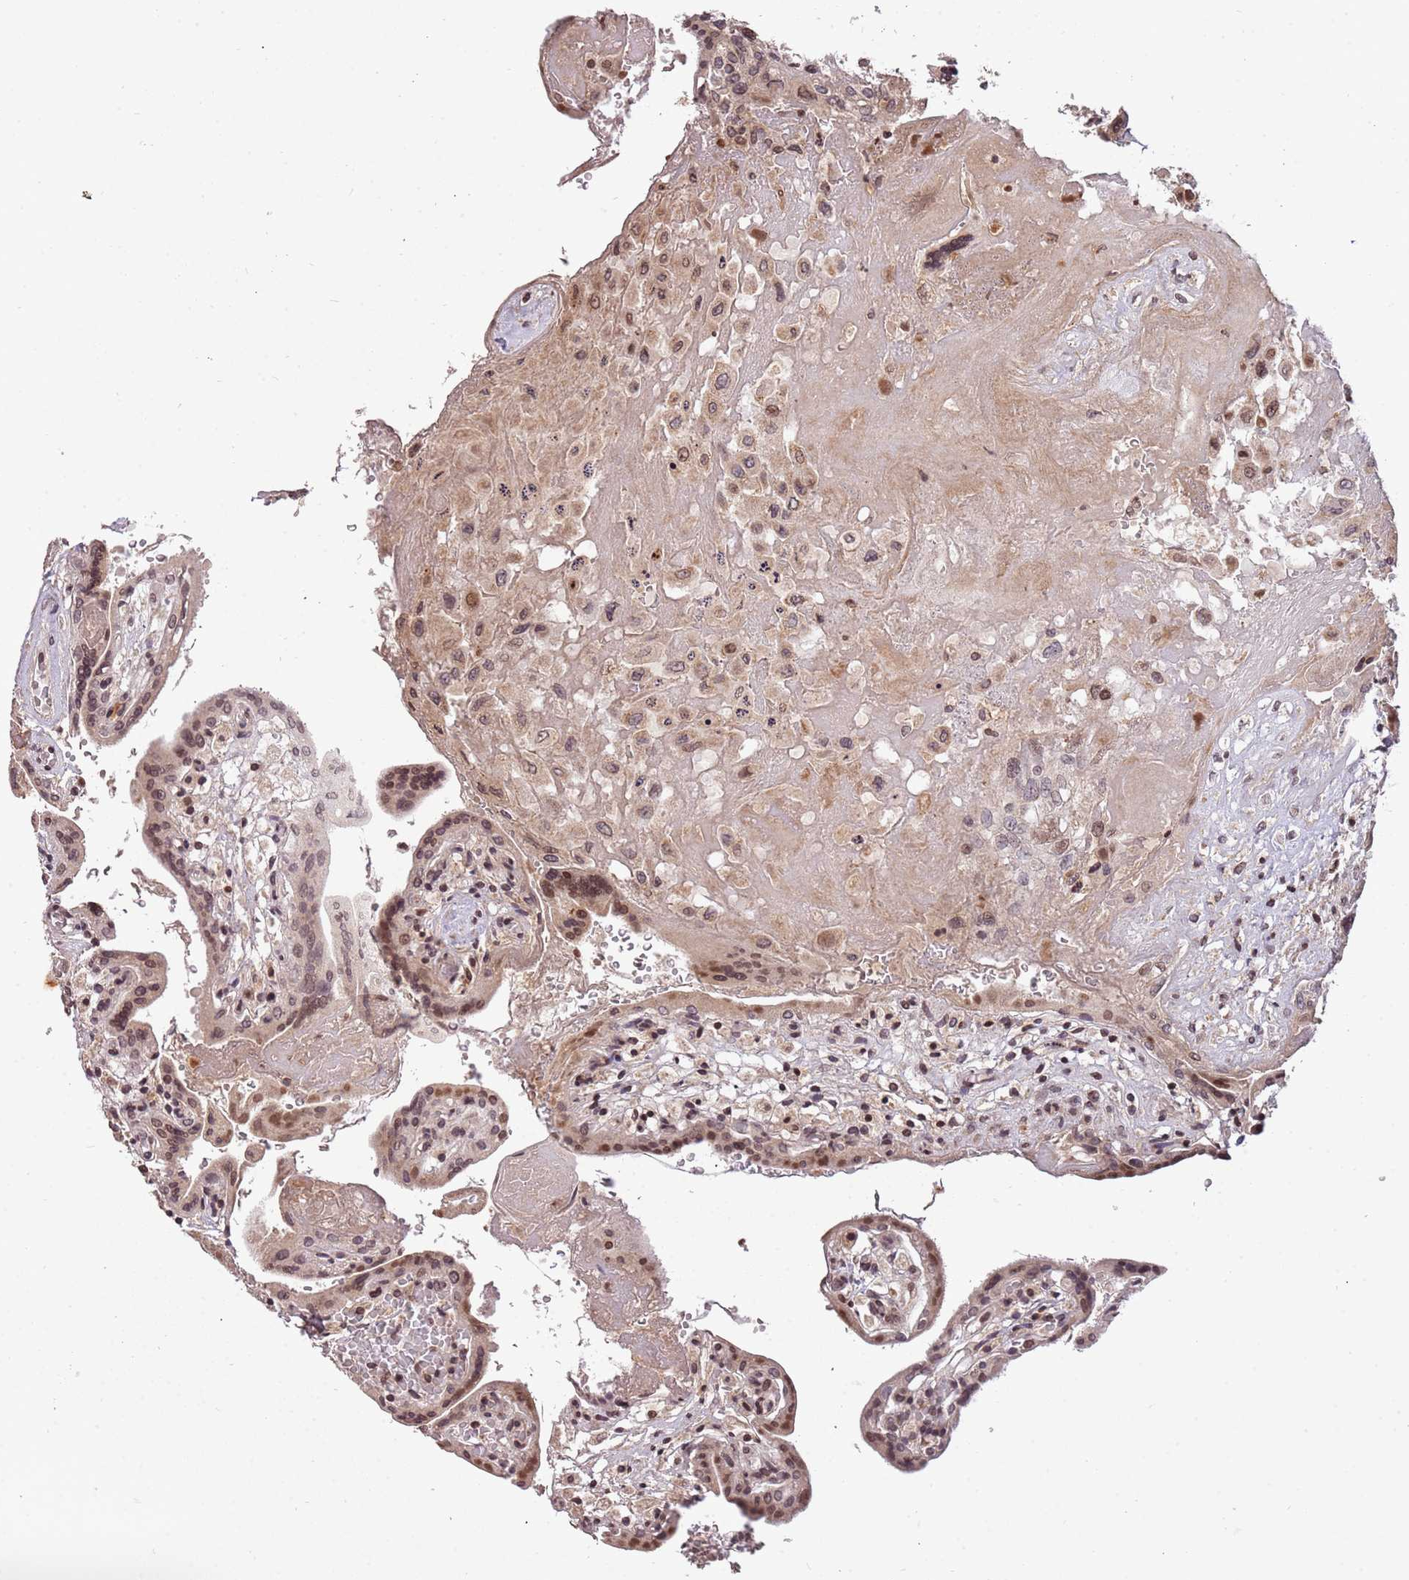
{"staining": {"intensity": "moderate", "quantity": ">75%", "location": "nuclear"}, "tissue": "placenta", "cell_type": "Decidual cells", "image_type": "normal", "snomed": [{"axis": "morphology", "description": "Normal tissue, NOS"}, {"axis": "topography", "description": "Placenta"}], "caption": "This micrograph demonstrates normal placenta stained with immunohistochemistry to label a protein in brown. The nuclear of decidual cells show moderate positivity for the protein. Nuclei are counter-stained blue.", "gene": "SAMSN1", "patient": {"sex": "female", "age": 37}}